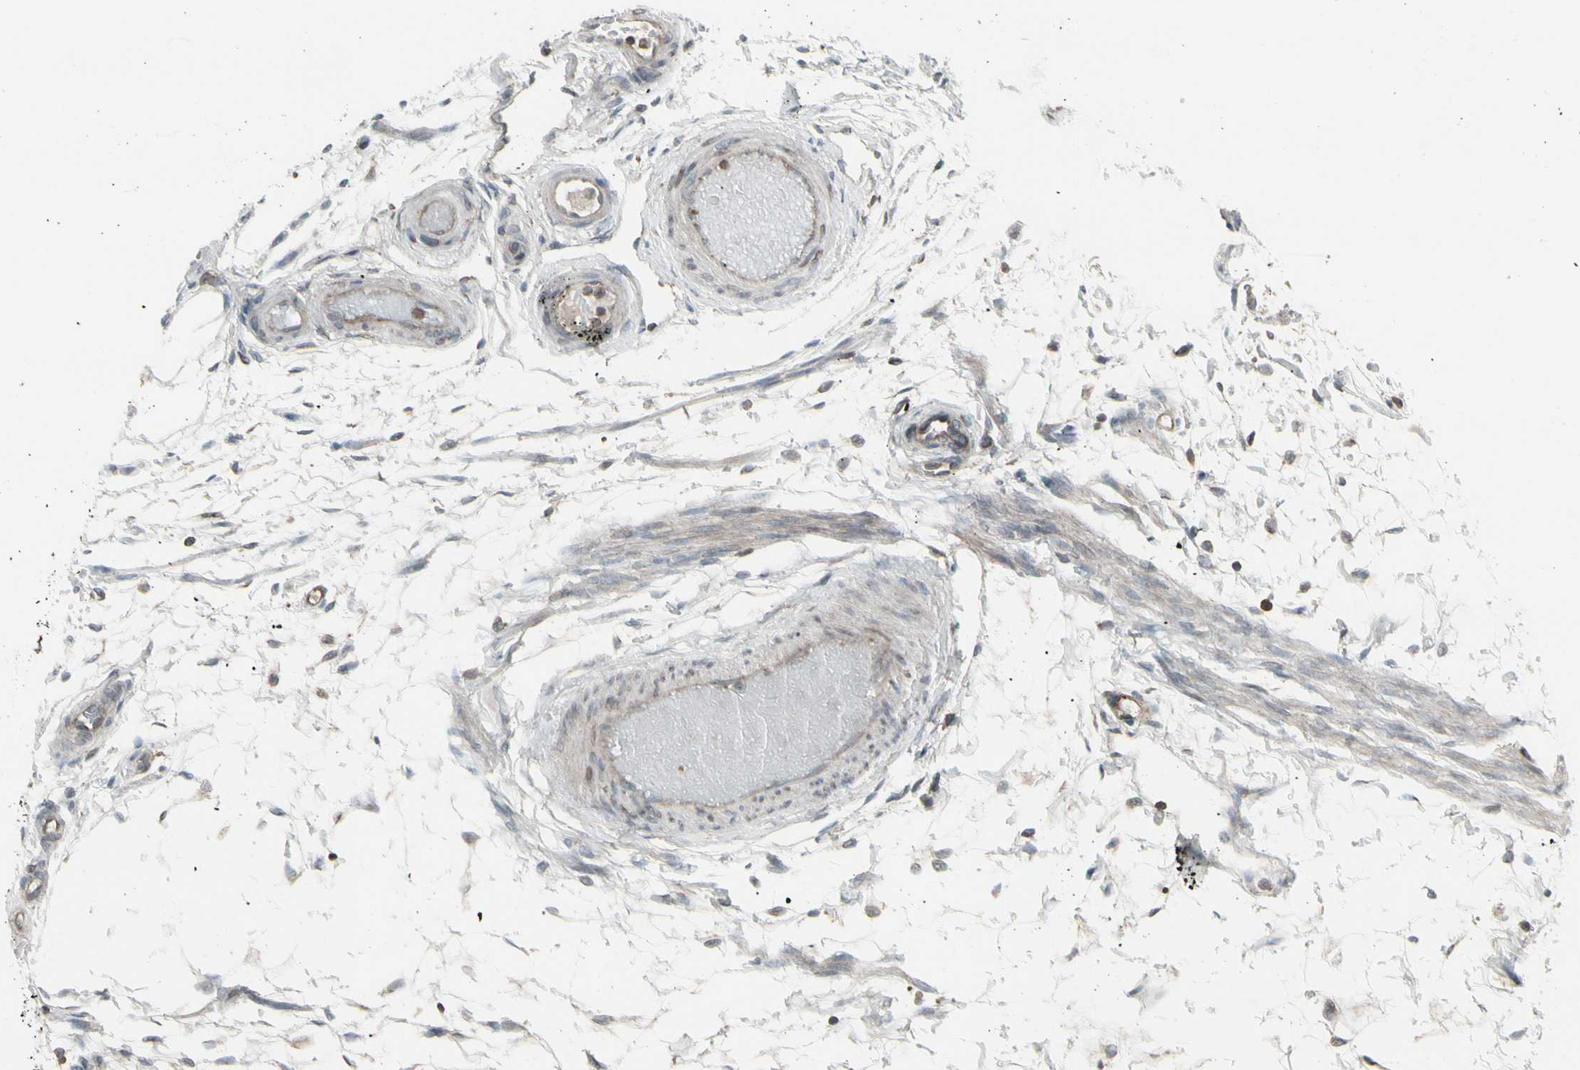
{"staining": {"intensity": "moderate", "quantity": ">75%", "location": "cytoplasmic/membranous"}, "tissue": "fallopian tube", "cell_type": "Glandular cells", "image_type": "normal", "snomed": [{"axis": "morphology", "description": "Normal tissue, NOS"}, {"axis": "morphology", "description": "Dermoid, NOS"}, {"axis": "topography", "description": "Fallopian tube"}], "caption": "Immunohistochemical staining of benign fallopian tube reveals medium levels of moderate cytoplasmic/membranous staining in approximately >75% of glandular cells. The protein is stained brown, and the nuclei are stained in blue (DAB (3,3'-diaminobenzidine) IHC with brightfield microscopy, high magnification).", "gene": "EPS15", "patient": {"sex": "female", "age": 33}}